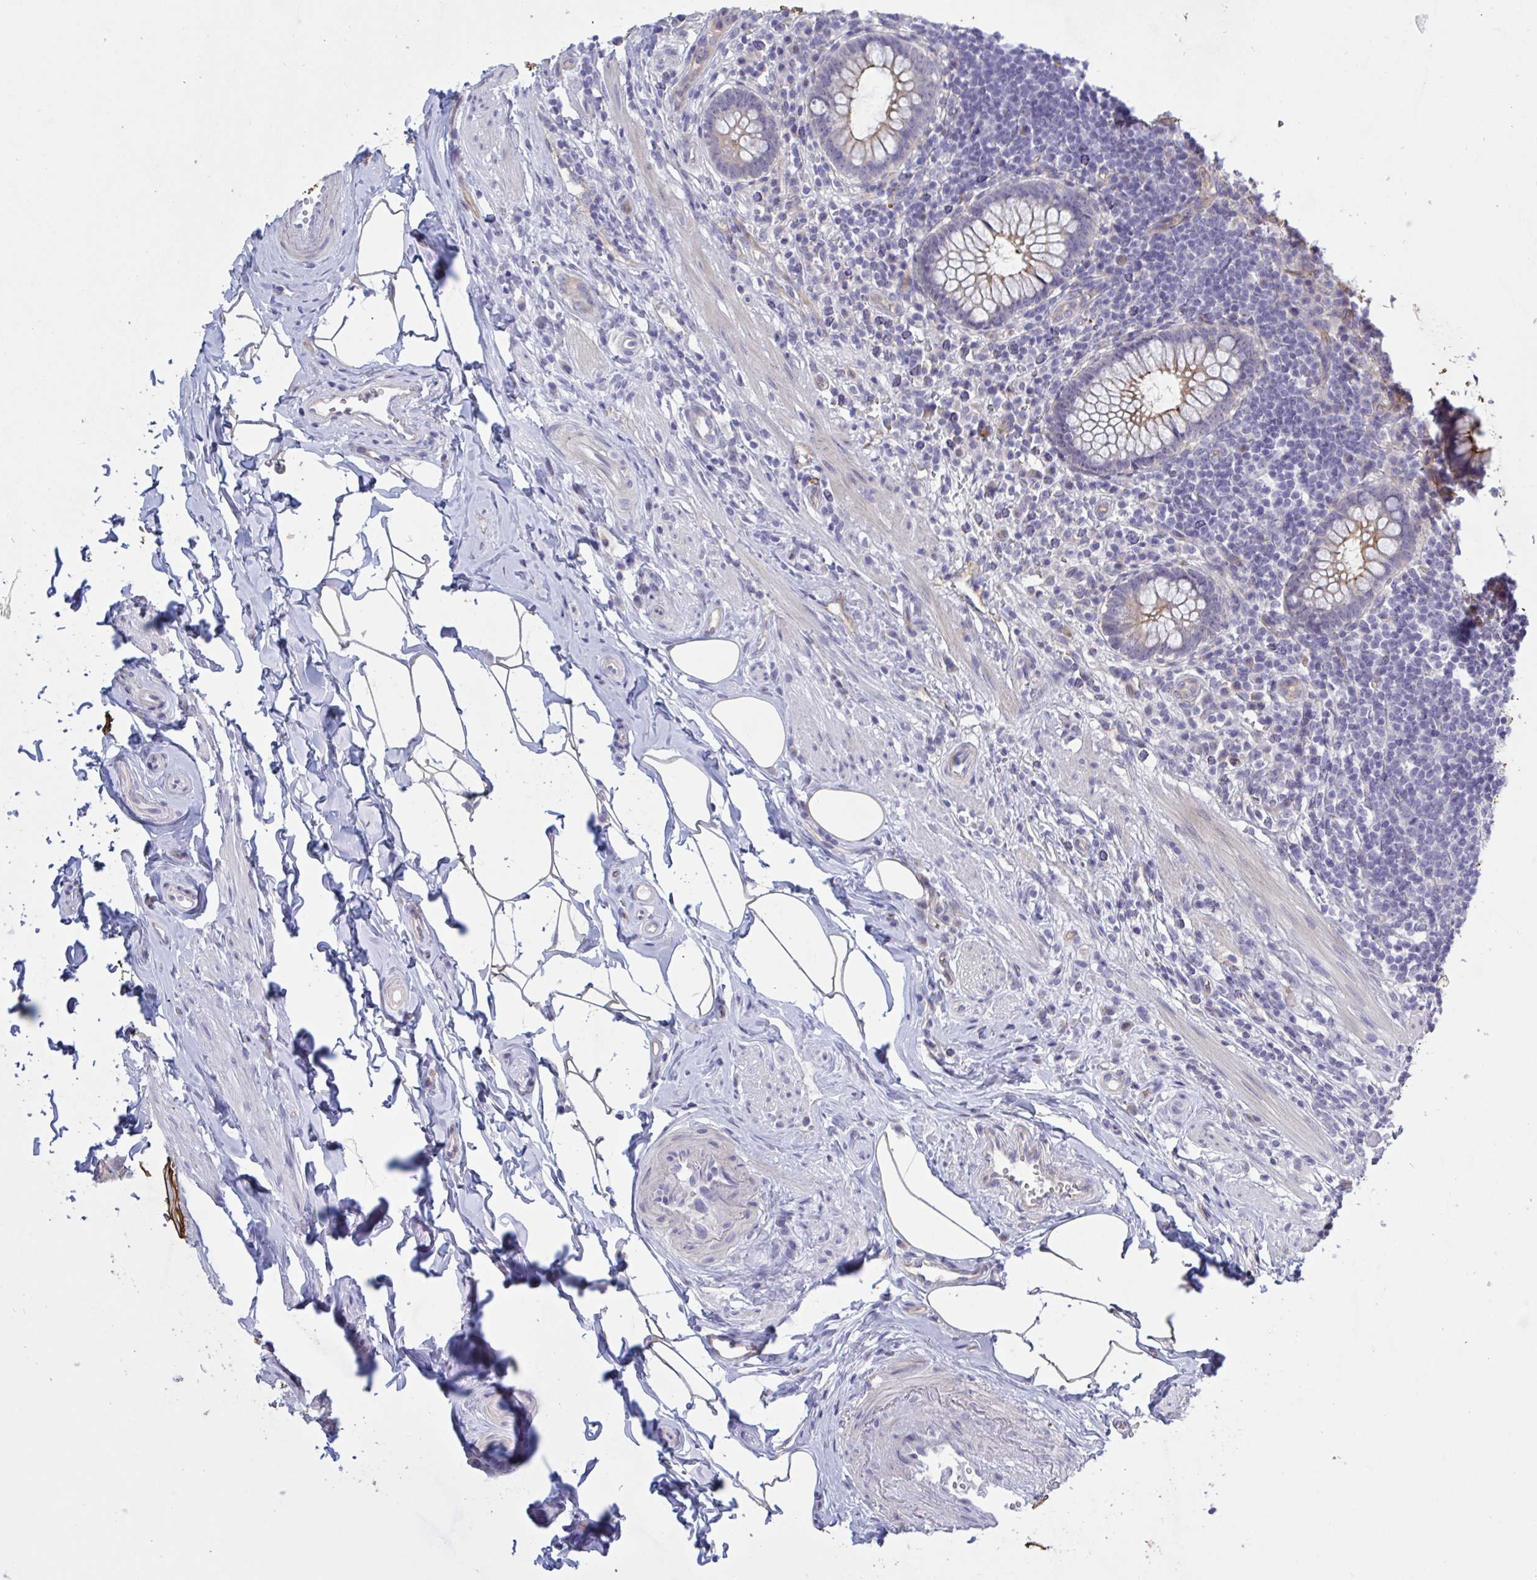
{"staining": {"intensity": "moderate", "quantity": "25%-75%", "location": "cytoplasmic/membranous"}, "tissue": "appendix", "cell_type": "Glandular cells", "image_type": "normal", "snomed": [{"axis": "morphology", "description": "Normal tissue, NOS"}, {"axis": "topography", "description": "Appendix"}], "caption": "Human appendix stained with a protein marker displays moderate staining in glandular cells.", "gene": "ST14", "patient": {"sex": "female", "age": 56}}